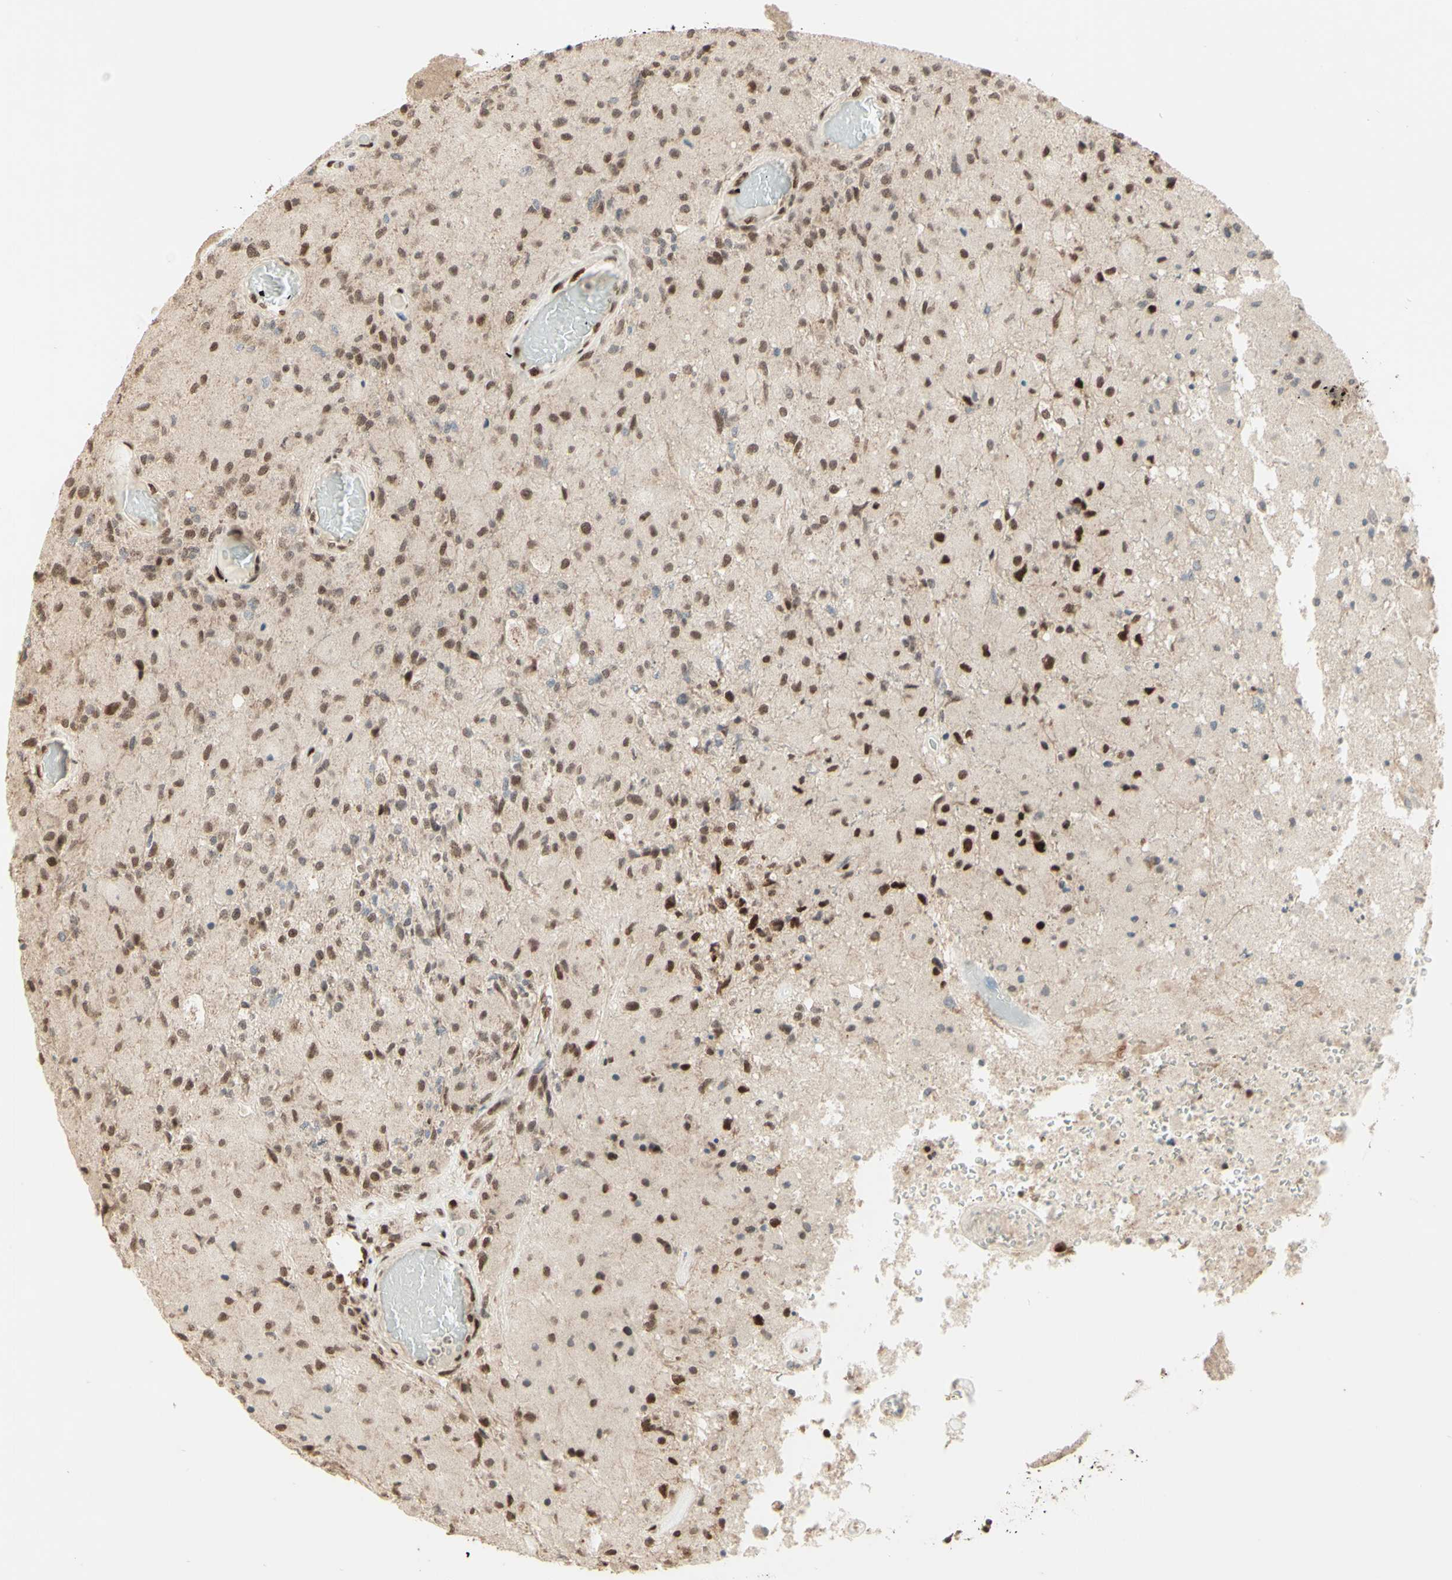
{"staining": {"intensity": "weak", "quantity": "25%-75%", "location": "nuclear"}, "tissue": "glioma", "cell_type": "Tumor cells", "image_type": "cancer", "snomed": [{"axis": "morphology", "description": "Normal tissue, NOS"}, {"axis": "morphology", "description": "Glioma, malignant, High grade"}, {"axis": "topography", "description": "Cerebral cortex"}], "caption": "Immunohistochemistry staining of malignant high-grade glioma, which reveals low levels of weak nuclear staining in about 25%-75% of tumor cells indicating weak nuclear protein expression. The staining was performed using DAB (3,3'-diaminobenzidine) (brown) for protein detection and nuclei were counterstained in hematoxylin (blue).", "gene": "NR3C1", "patient": {"sex": "male", "age": 77}}